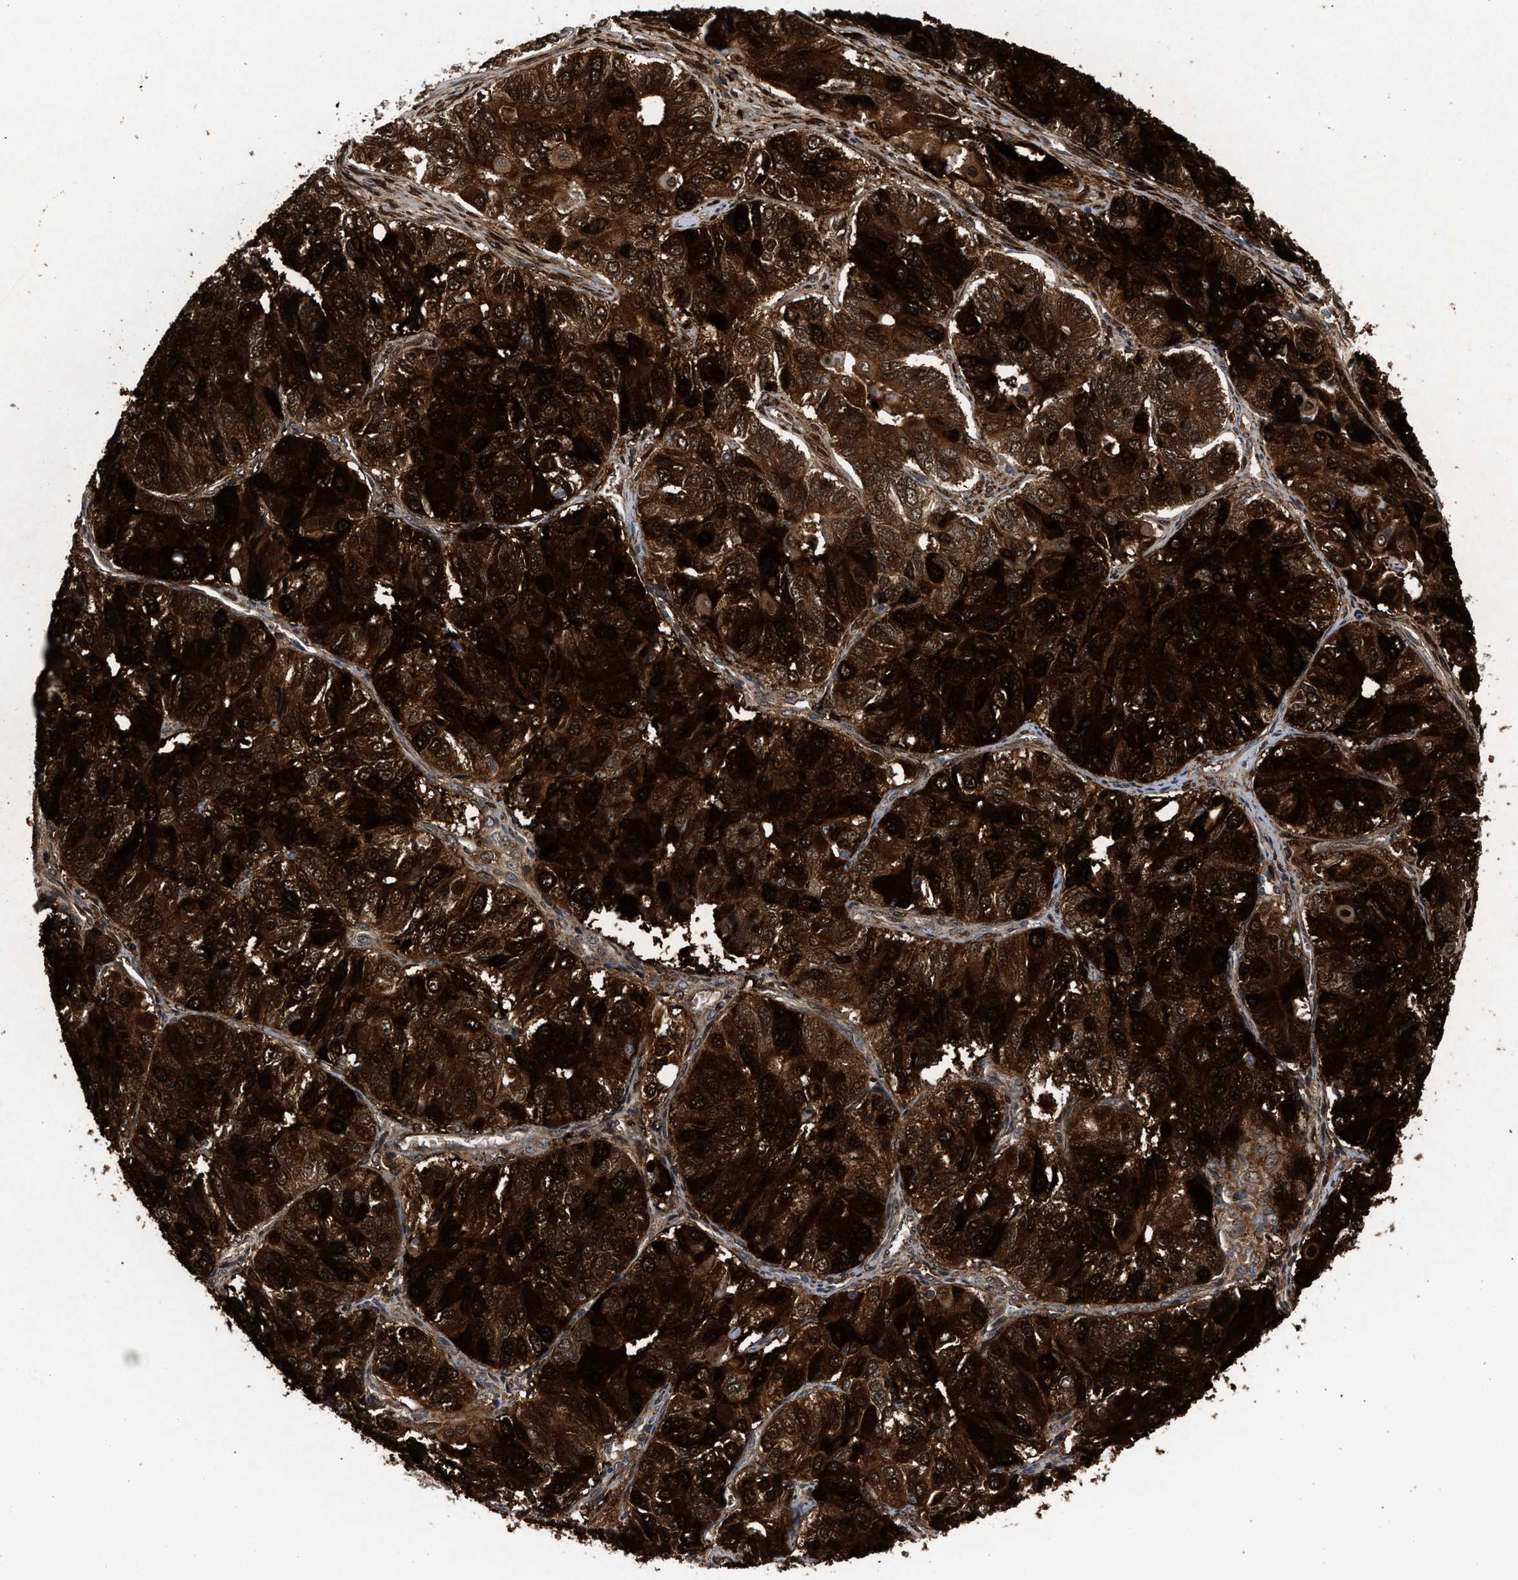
{"staining": {"intensity": "strong", "quantity": ">75%", "location": "cytoplasmic/membranous,nuclear"}, "tissue": "ovarian cancer", "cell_type": "Tumor cells", "image_type": "cancer", "snomed": [{"axis": "morphology", "description": "Carcinoma, endometroid"}, {"axis": "topography", "description": "Ovary"}], "caption": "Endometroid carcinoma (ovarian) stained for a protein displays strong cytoplasmic/membranous and nuclear positivity in tumor cells.", "gene": "TP53I3", "patient": {"sex": "female", "age": 51}}